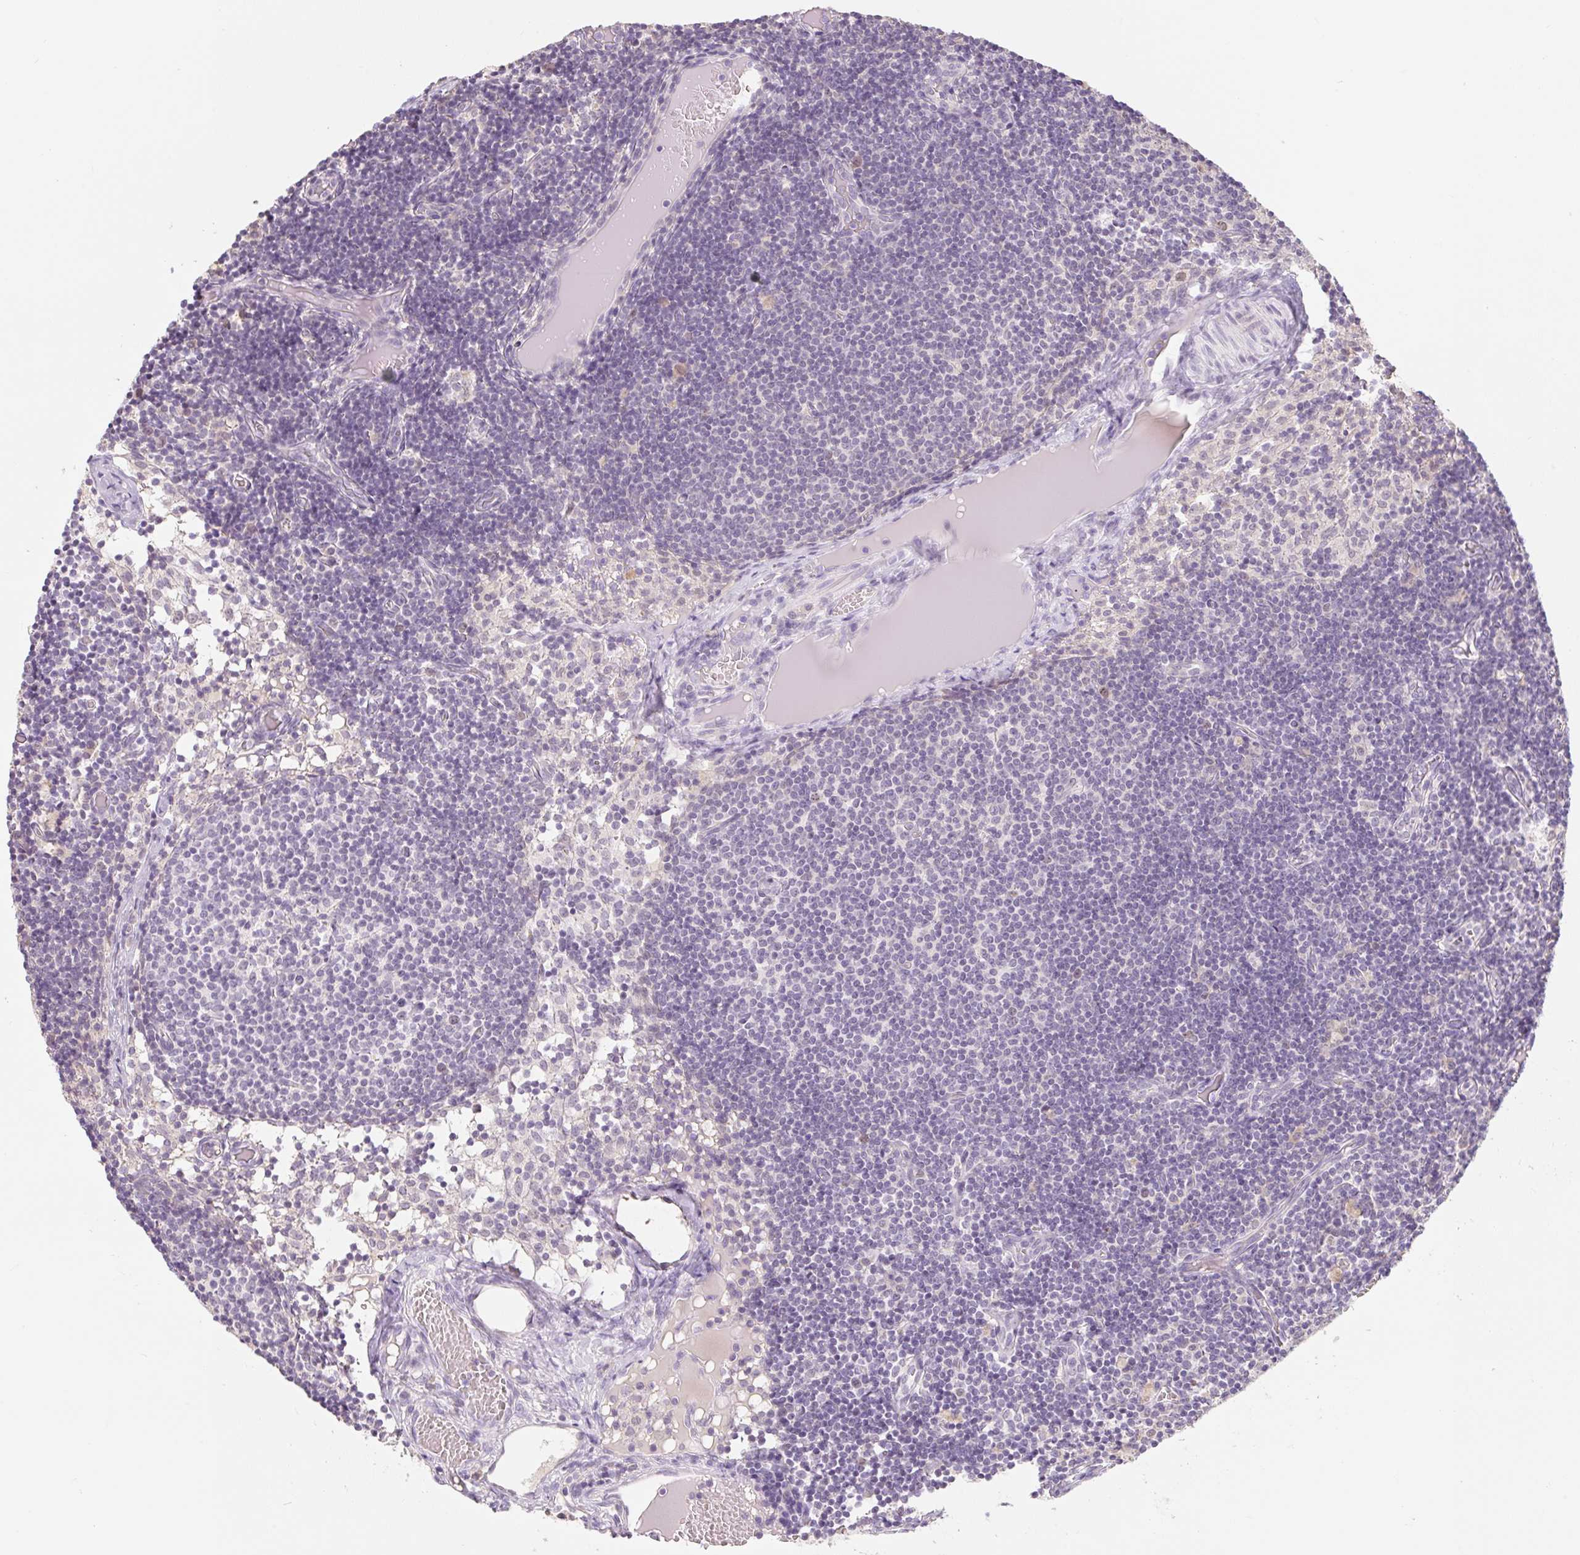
{"staining": {"intensity": "weak", "quantity": "25%-75%", "location": "nuclear"}, "tissue": "lymph node", "cell_type": "Germinal center cells", "image_type": "normal", "snomed": [{"axis": "morphology", "description": "Normal tissue, NOS"}, {"axis": "topography", "description": "Lymph node"}], "caption": "Immunohistochemical staining of normal human lymph node reveals weak nuclear protein staining in approximately 25%-75% of germinal center cells.", "gene": "MIA2", "patient": {"sex": "female", "age": 31}}